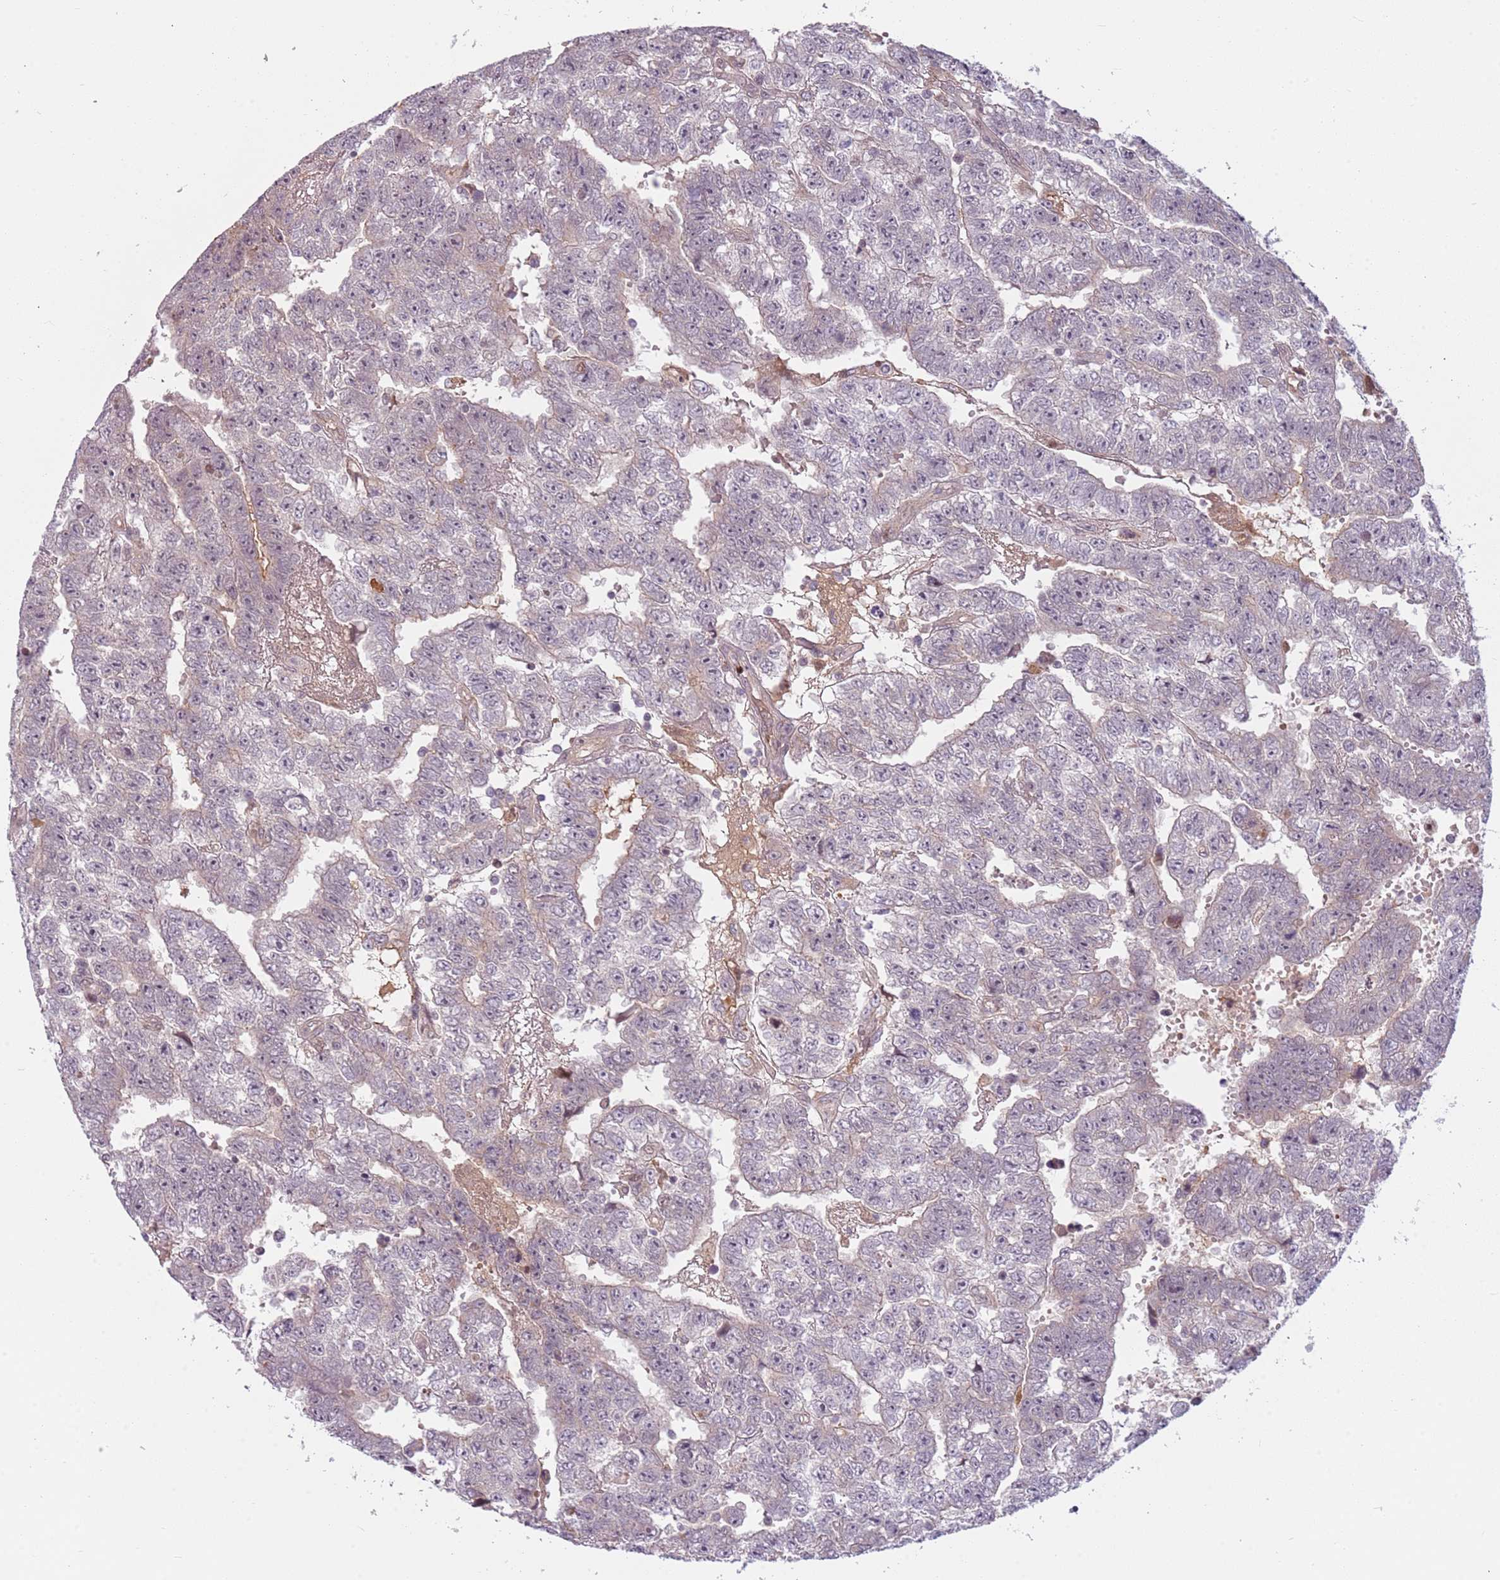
{"staining": {"intensity": "negative", "quantity": "none", "location": "none"}, "tissue": "testis cancer", "cell_type": "Tumor cells", "image_type": "cancer", "snomed": [{"axis": "morphology", "description": "Carcinoma, Embryonal, NOS"}, {"axis": "topography", "description": "Testis"}], "caption": "Immunohistochemistry photomicrograph of neoplastic tissue: human testis cancer stained with DAB (3,3'-diaminobenzidine) displays no significant protein positivity in tumor cells.", "gene": "ADGRG1", "patient": {"sex": "male", "age": 25}}